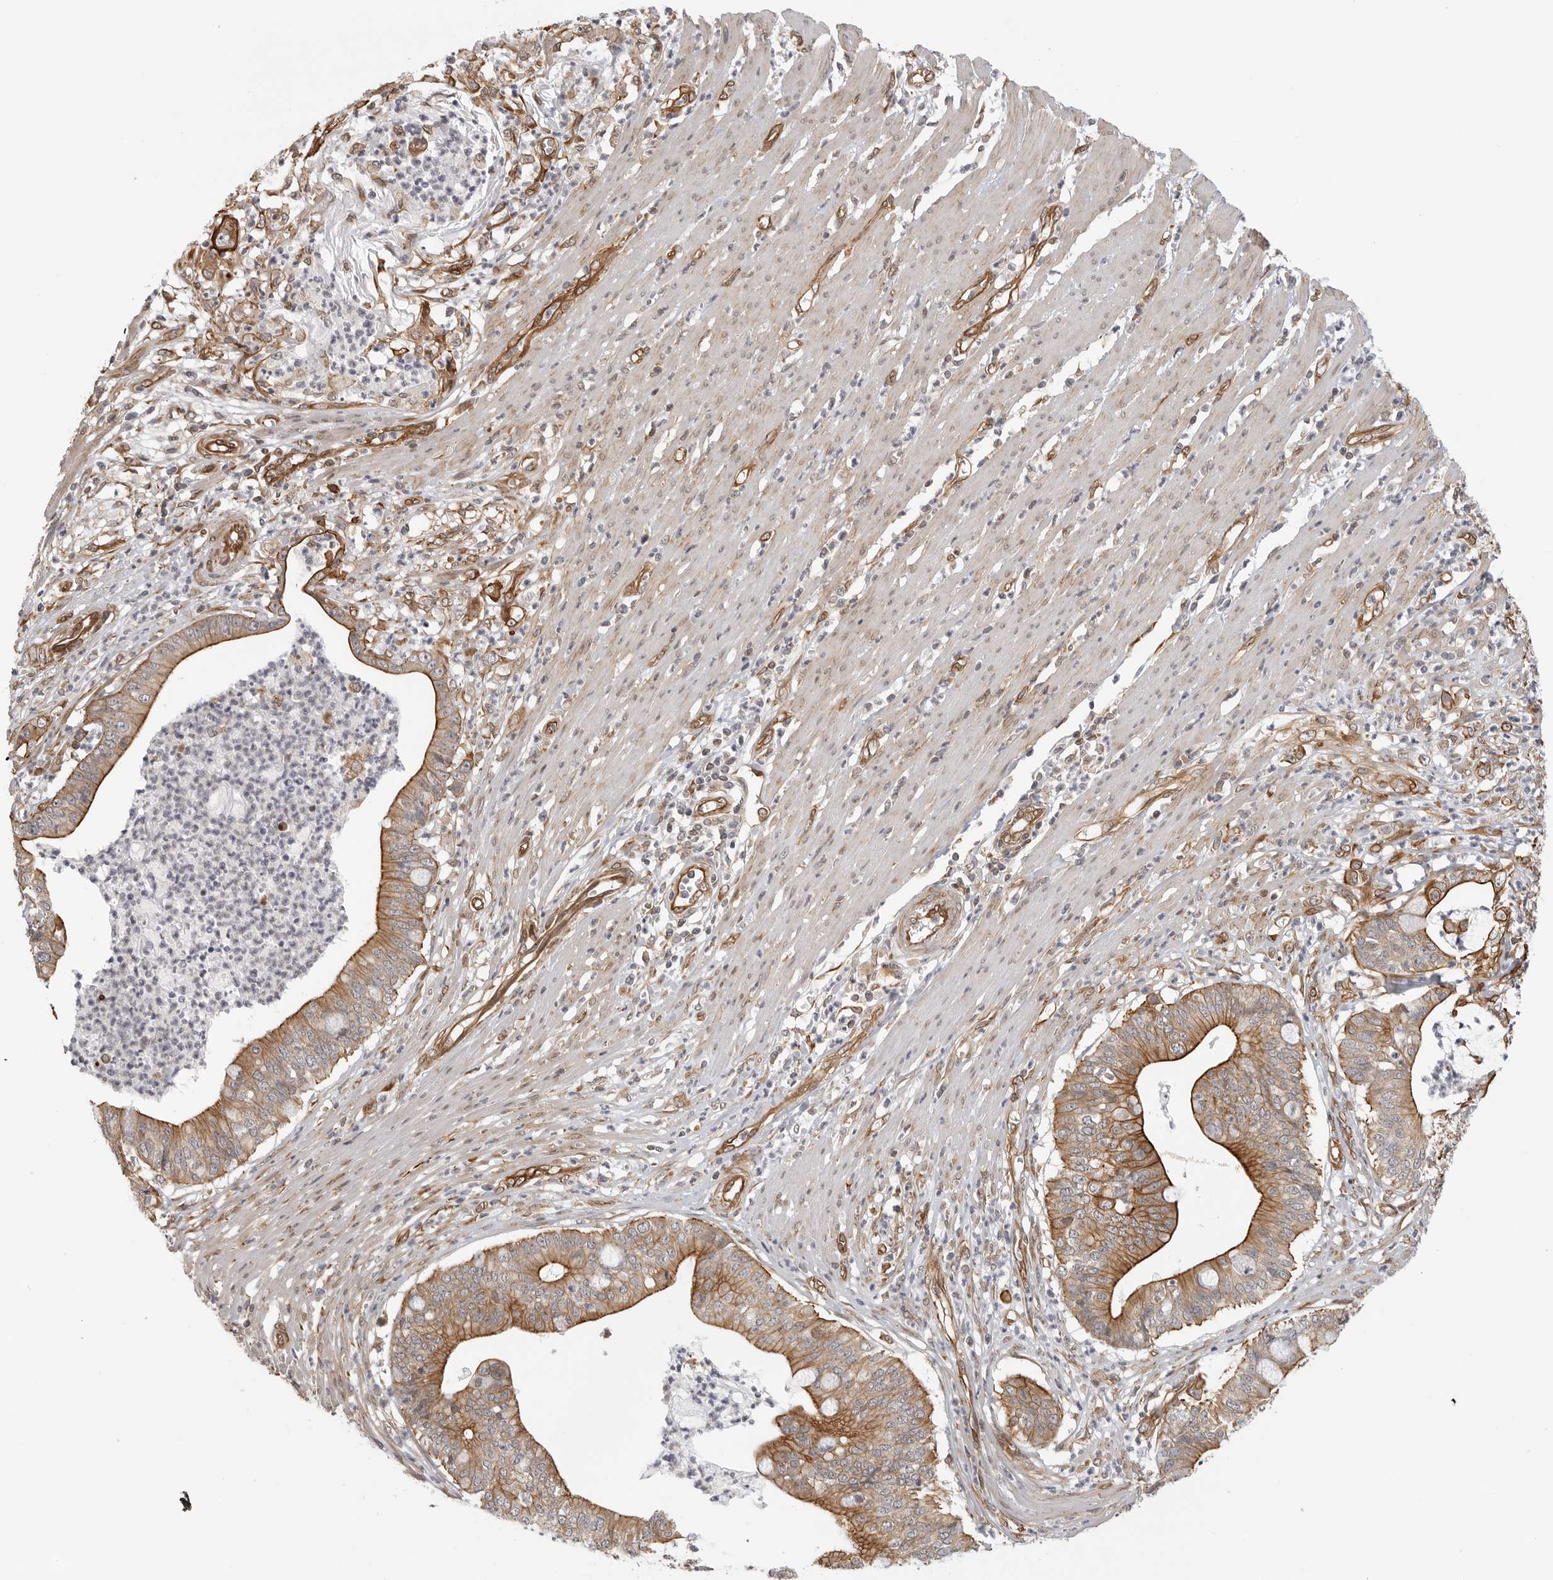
{"staining": {"intensity": "moderate", "quantity": ">75%", "location": "cytoplasmic/membranous"}, "tissue": "pancreatic cancer", "cell_type": "Tumor cells", "image_type": "cancer", "snomed": [{"axis": "morphology", "description": "Adenocarcinoma, NOS"}, {"axis": "topography", "description": "Pancreas"}], "caption": "This image demonstrates IHC staining of human pancreatic adenocarcinoma, with medium moderate cytoplasmic/membranous positivity in about >75% of tumor cells.", "gene": "ATOH7", "patient": {"sex": "male", "age": 69}}